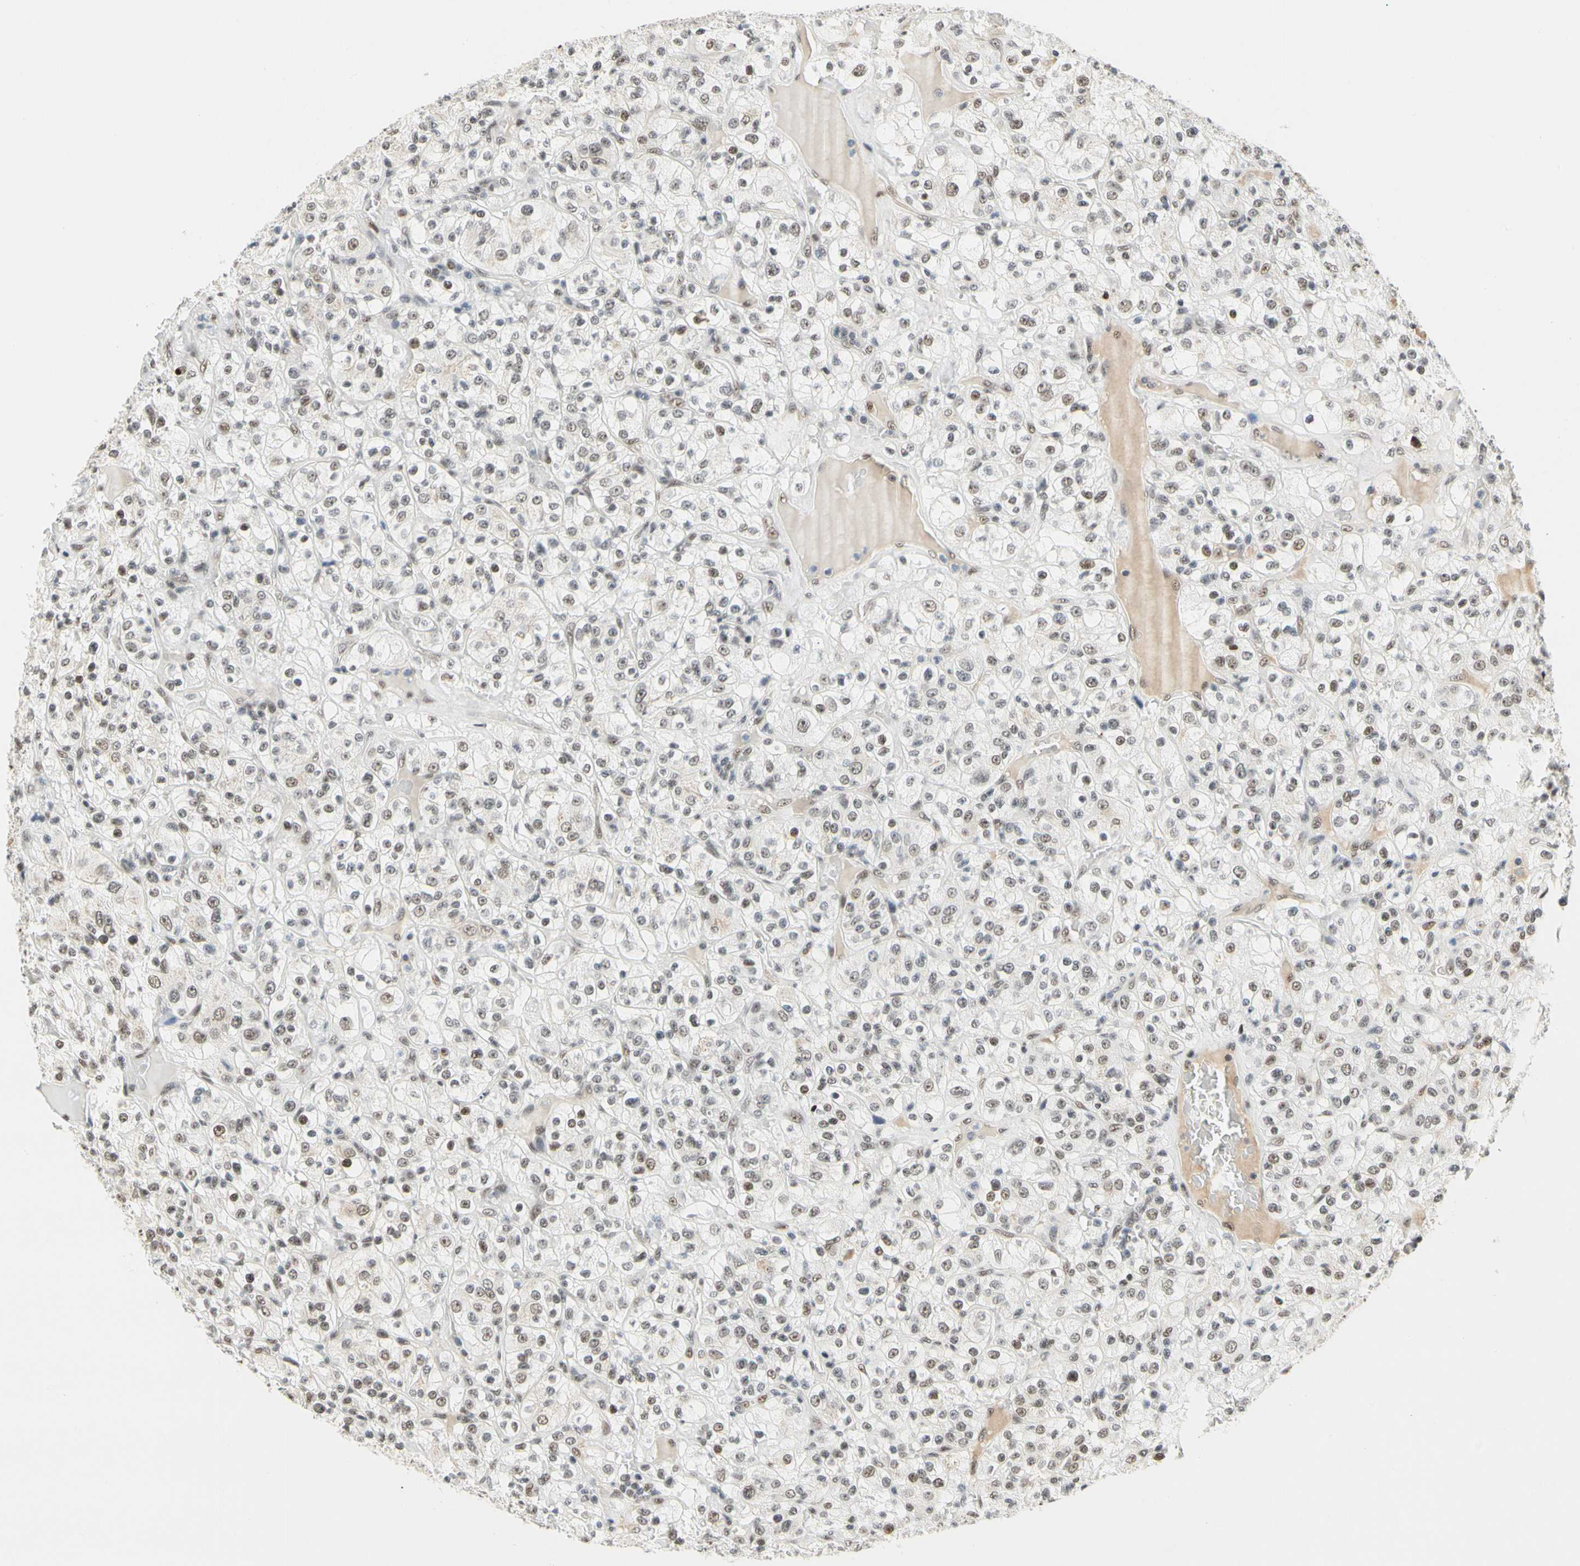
{"staining": {"intensity": "weak", "quantity": ">75%", "location": "nuclear"}, "tissue": "renal cancer", "cell_type": "Tumor cells", "image_type": "cancer", "snomed": [{"axis": "morphology", "description": "Normal tissue, NOS"}, {"axis": "morphology", "description": "Adenocarcinoma, NOS"}, {"axis": "topography", "description": "Kidney"}], "caption": "Immunohistochemistry (IHC) image of human renal adenocarcinoma stained for a protein (brown), which displays low levels of weak nuclear expression in about >75% of tumor cells.", "gene": "ZSCAN16", "patient": {"sex": "female", "age": 72}}